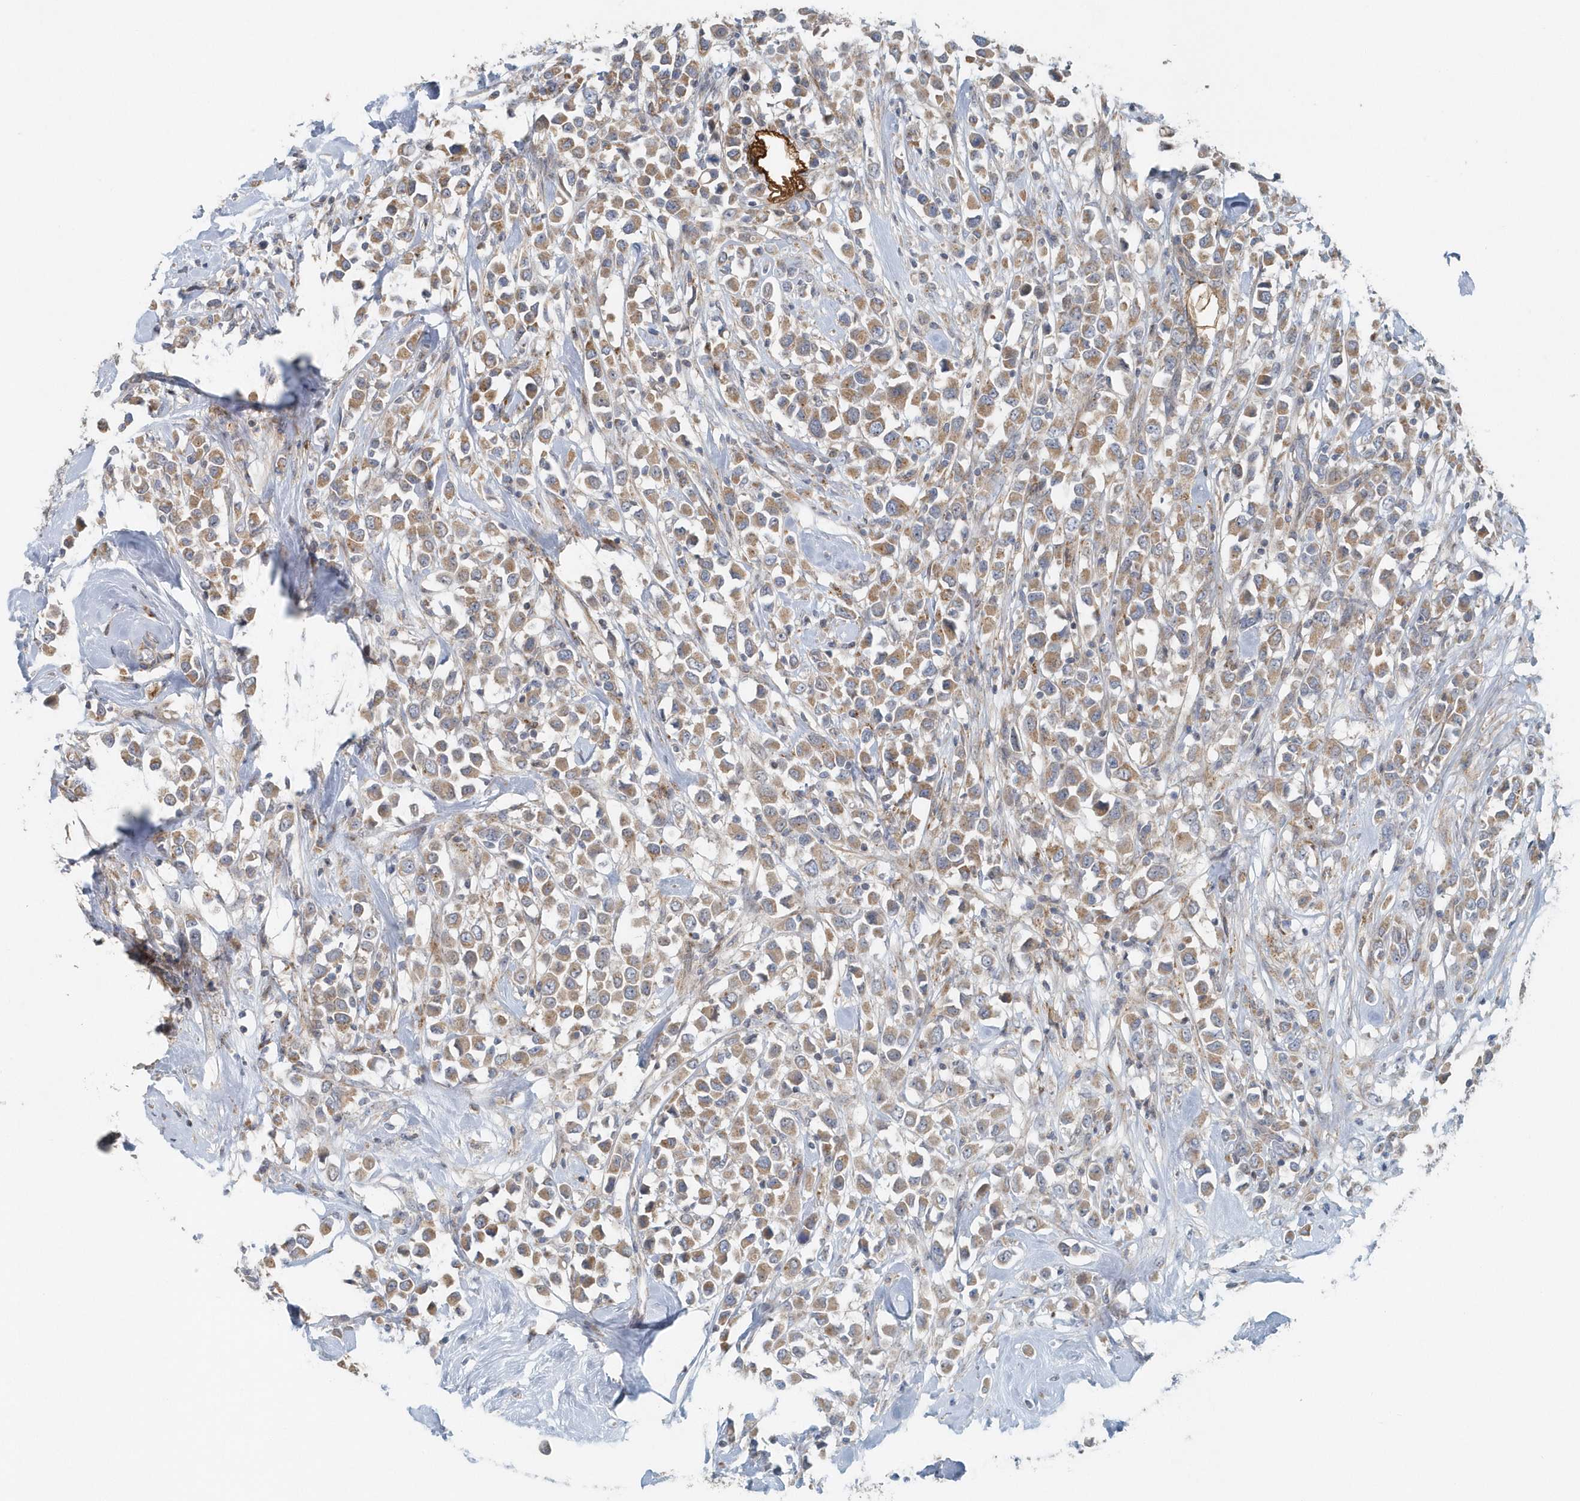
{"staining": {"intensity": "moderate", "quantity": ">75%", "location": "cytoplasmic/membranous"}, "tissue": "breast cancer", "cell_type": "Tumor cells", "image_type": "cancer", "snomed": [{"axis": "morphology", "description": "Duct carcinoma"}, {"axis": "topography", "description": "Breast"}], "caption": "Protein expression analysis of human intraductal carcinoma (breast) reveals moderate cytoplasmic/membranous staining in approximately >75% of tumor cells.", "gene": "MMUT", "patient": {"sex": "female", "age": 61}}